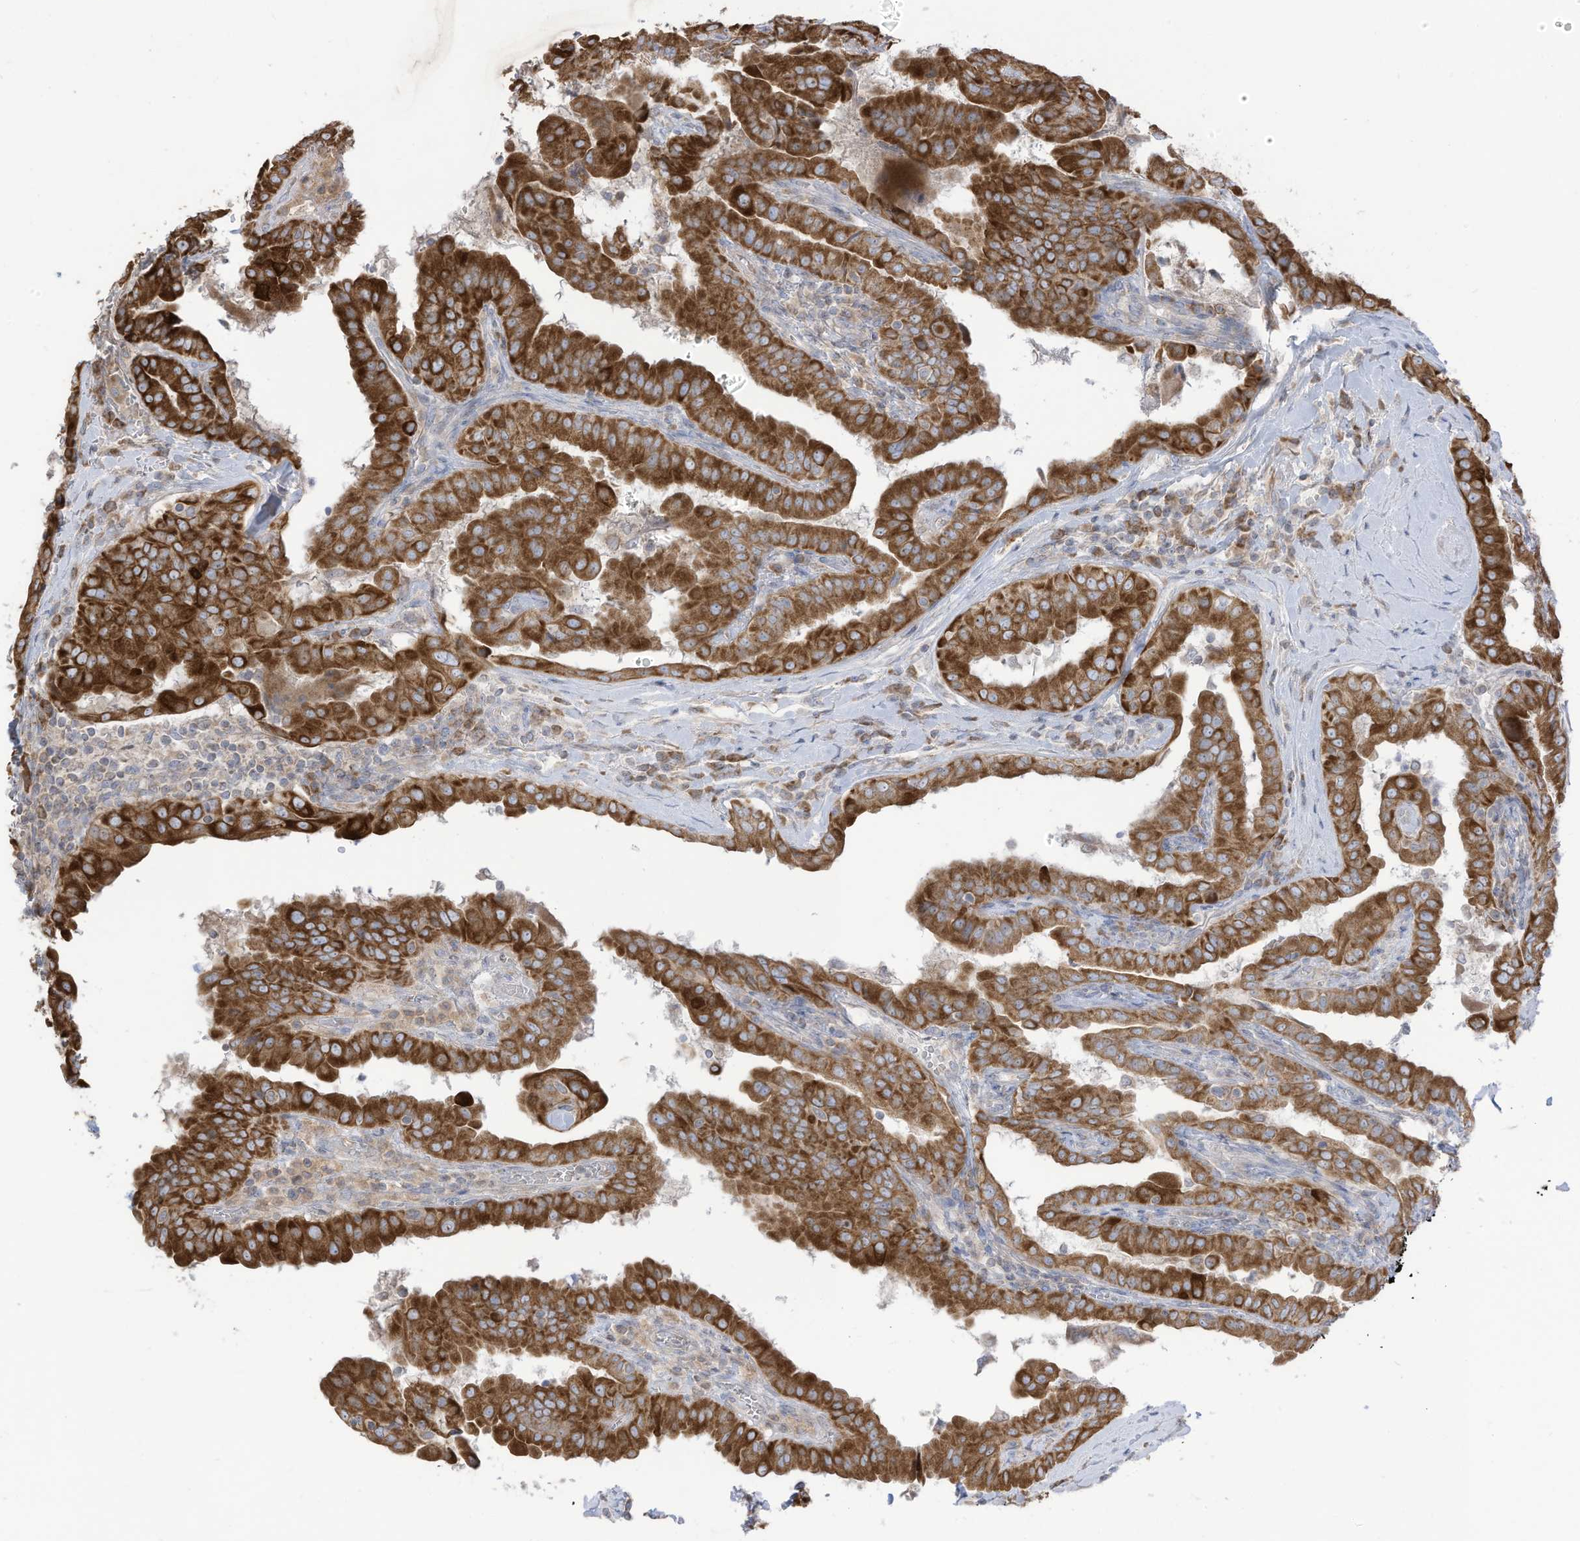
{"staining": {"intensity": "strong", "quantity": ">75%", "location": "cytoplasmic/membranous"}, "tissue": "thyroid cancer", "cell_type": "Tumor cells", "image_type": "cancer", "snomed": [{"axis": "morphology", "description": "Papillary adenocarcinoma, NOS"}, {"axis": "topography", "description": "Thyroid gland"}], "caption": "A photomicrograph of thyroid papillary adenocarcinoma stained for a protein demonstrates strong cytoplasmic/membranous brown staining in tumor cells.", "gene": "CGAS", "patient": {"sex": "male", "age": 33}}